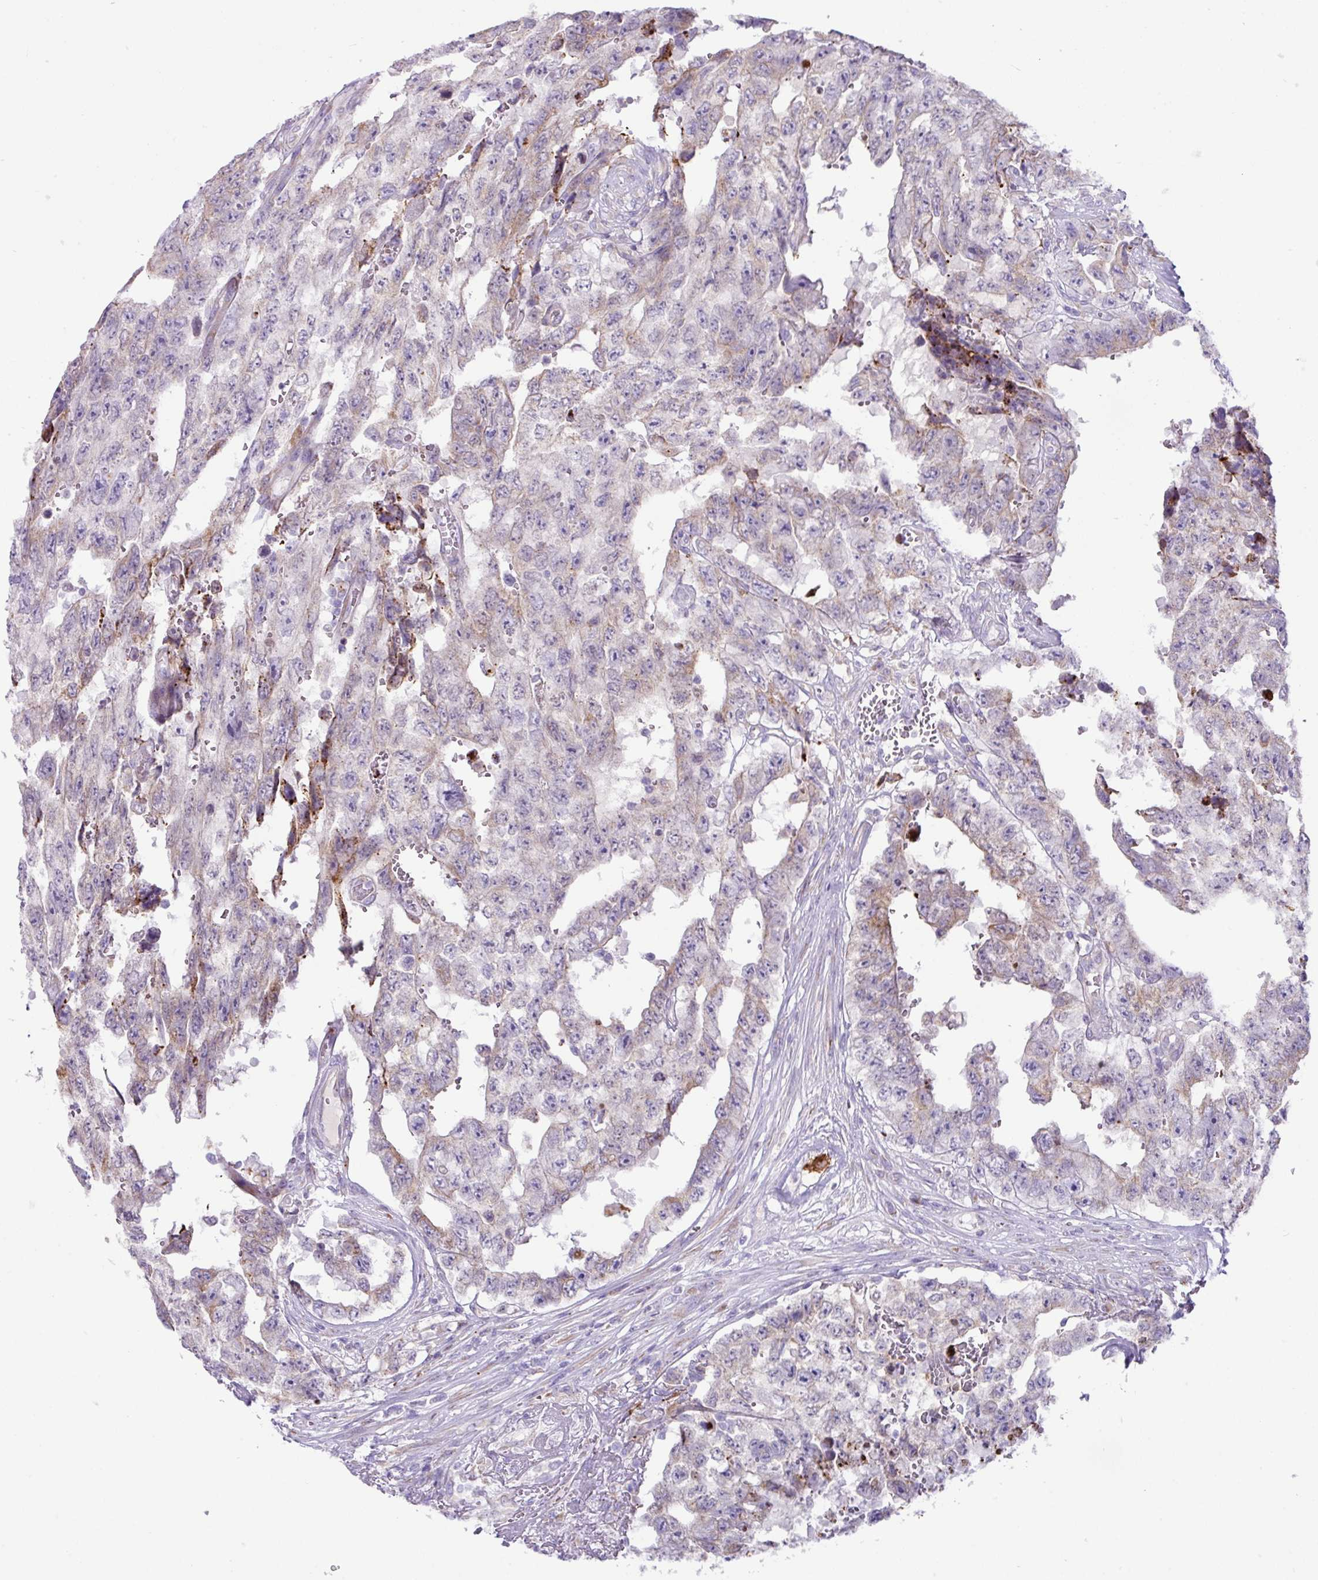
{"staining": {"intensity": "moderate", "quantity": "<25%", "location": "cytoplasmic/membranous"}, "tissue": "testis cancer", "cell_type": "Tumor cells", "image_type": "cancer", "snomed": [{"axis": "morphology", "description": "Normal tissue, NOS"}, {"axis": "morphology", "description": "Carcinoma, Embryonal, NOS"}, {"axis": "topography", "description": "Testis"}, {"axis": "topography", "description": "Epididymis"}], "caption": "Testis cancer stained with a protein marker demonstrates moderate staining in tumor cells.", "gene": "RGS21", "patient": {"sex": "male", "age": 25}}